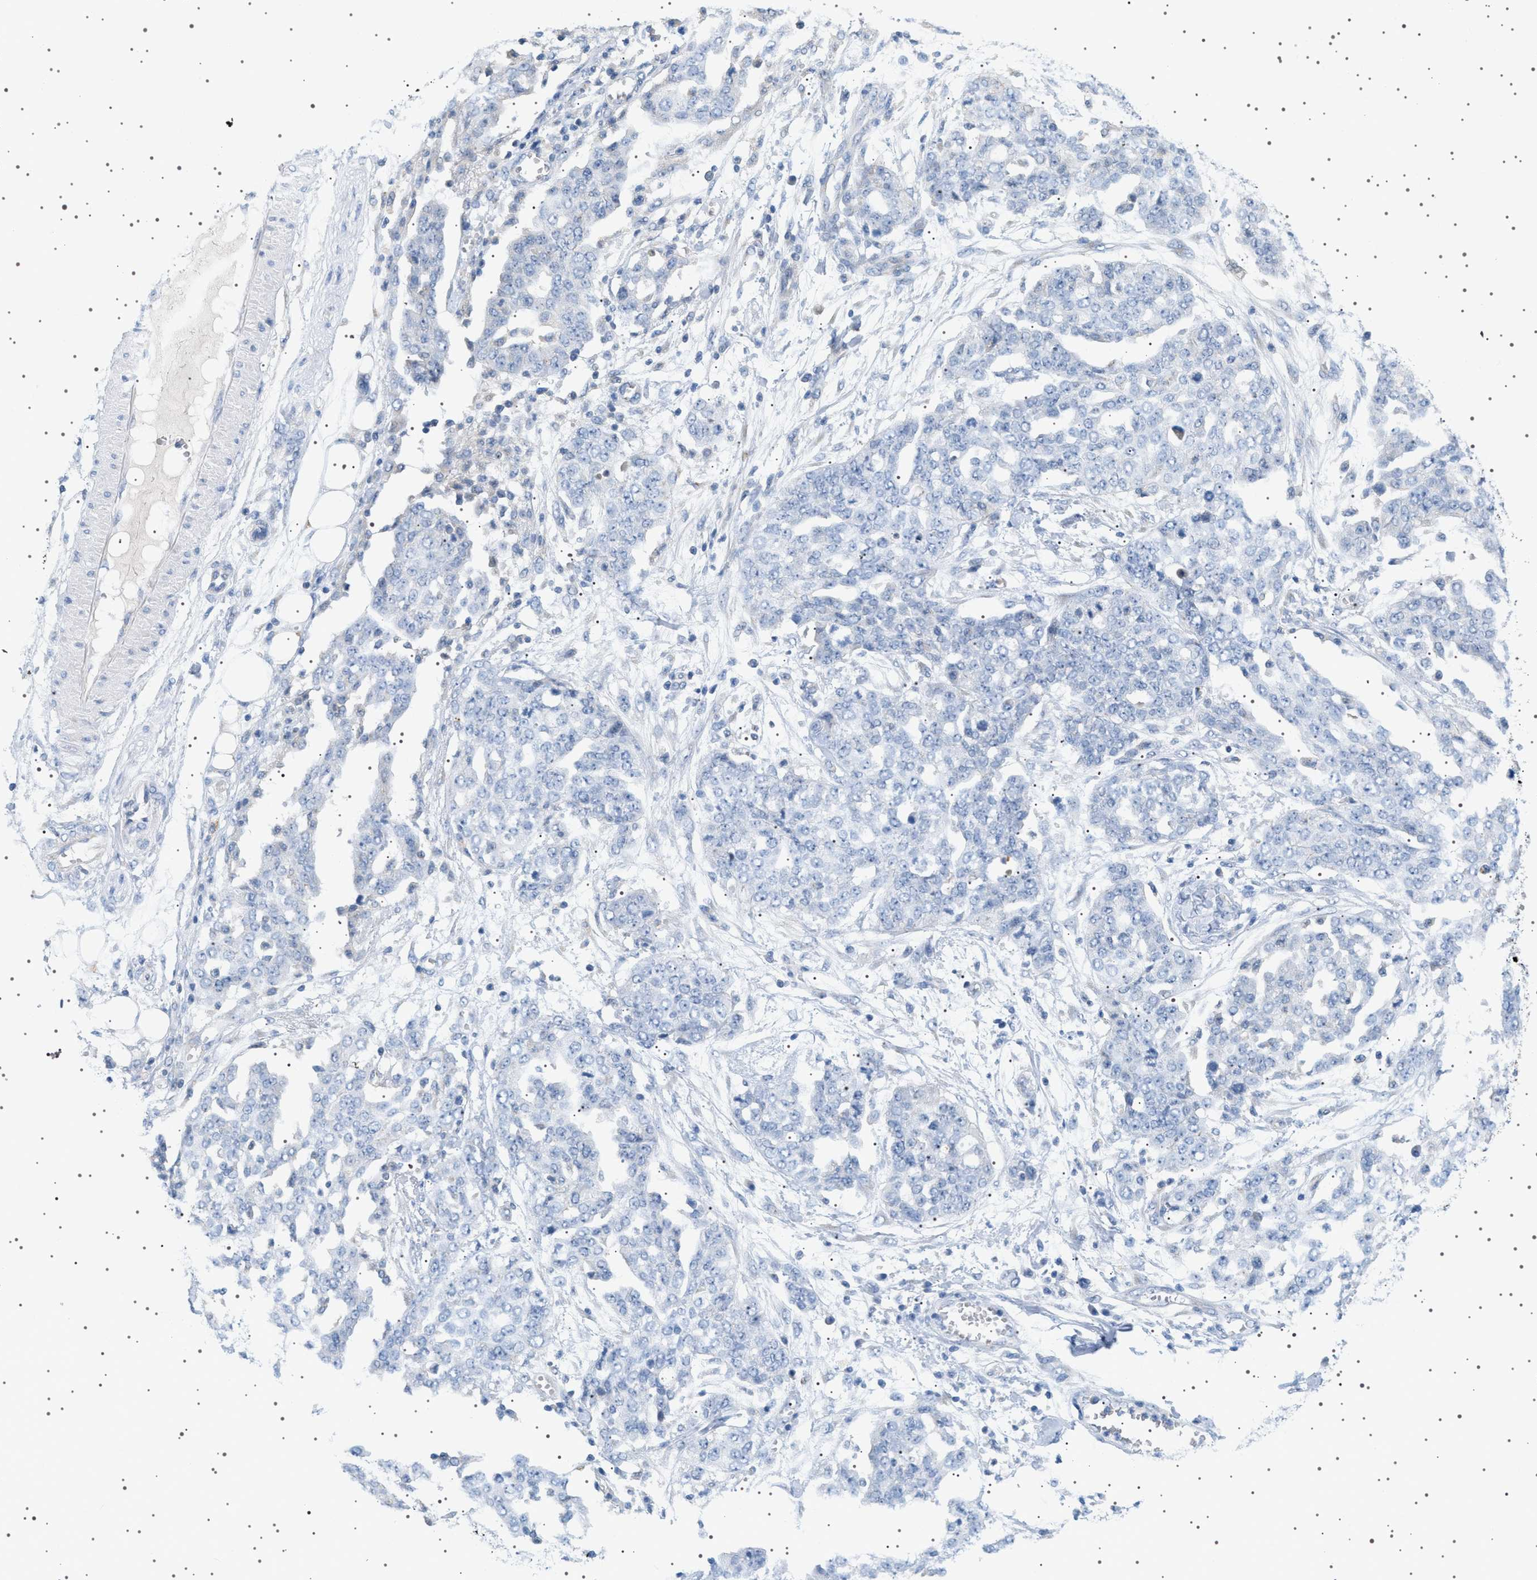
{"staining": {"intensity": "negative", "quantity": "none", "location": "none"}, "tissue": "ovarian cancer", "cell_type": "Tumor cells", "image_type": "cancer", "snomed": [{"axis": "morphology", "description": "Cystadenocarcinoma, serous, NOS"}, {"axis": "topography", "description": "Soft tissue"}, {"axis": "topography", "description": "Ovary"}], "caption": "Immunohistochemistry image of neoplastic tissue: ovarian serous cystadenocarcinoma stained with DAB shows no significant protein positivity in tumor cells.", "gene": "ADCY10", "patient": {"sex": "female", "age": 57}}